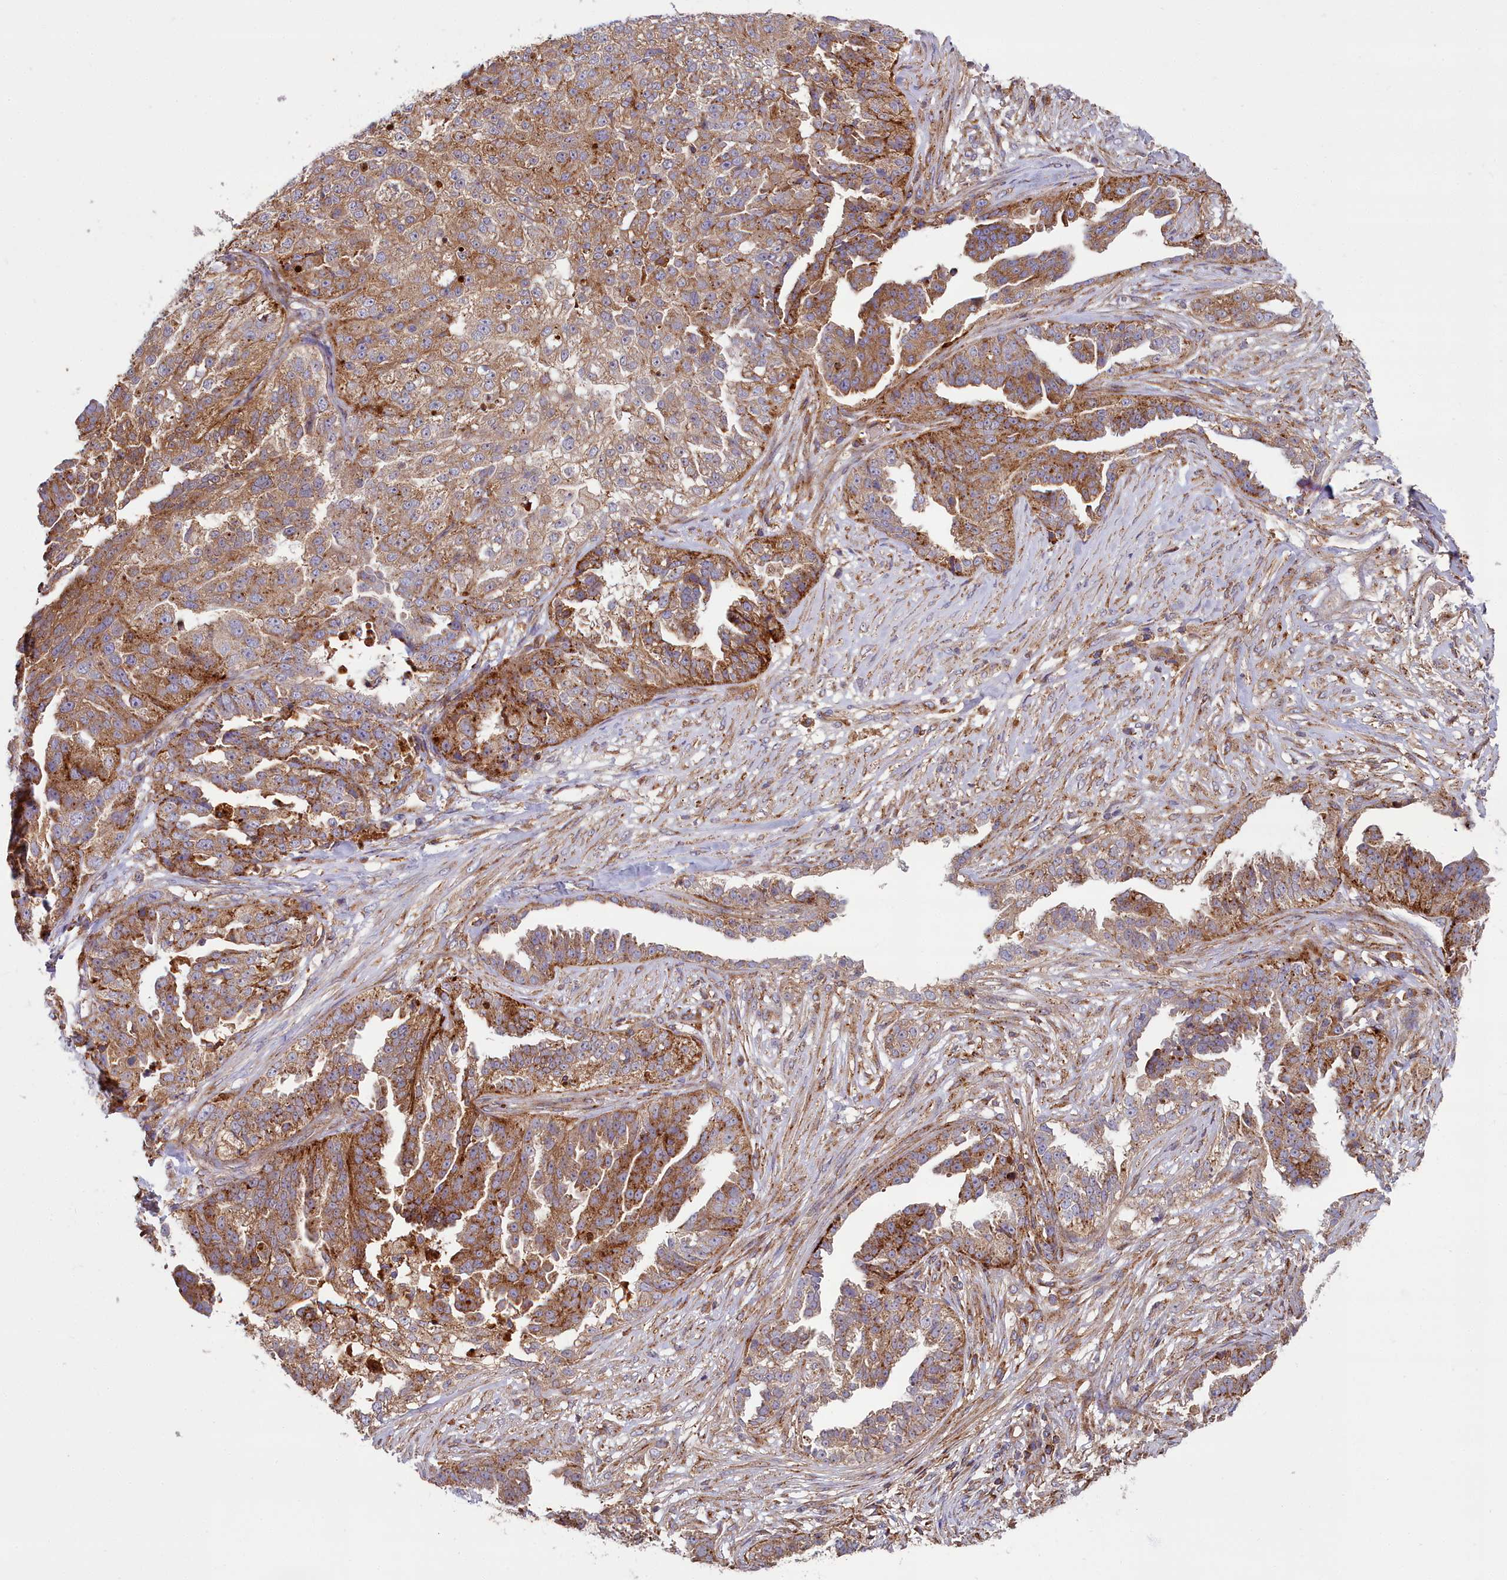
{"staining": {"intensity": "moderate", "quantity": ">75%", "location": "cytoplasmic/membranous"}, "tissue": "ovarian cancer", "cell_type": "Tumor cells", "image_type": "cancer", "snomed": [{"axis": "morphology", "description": "Cystadenocarcinoma, serous, NOS"}, {"axis": "topography", "description": "Ovary"}], "caption": "Immunohistochemical staining of ovarian serous cystadenocarcinoma exhibits medium levels of moderate cytoplasmic/membranous positivity in about >75% of tumor cells.", "gene": "LNPEP", "patient": {"sex": "female", "age": 58}}